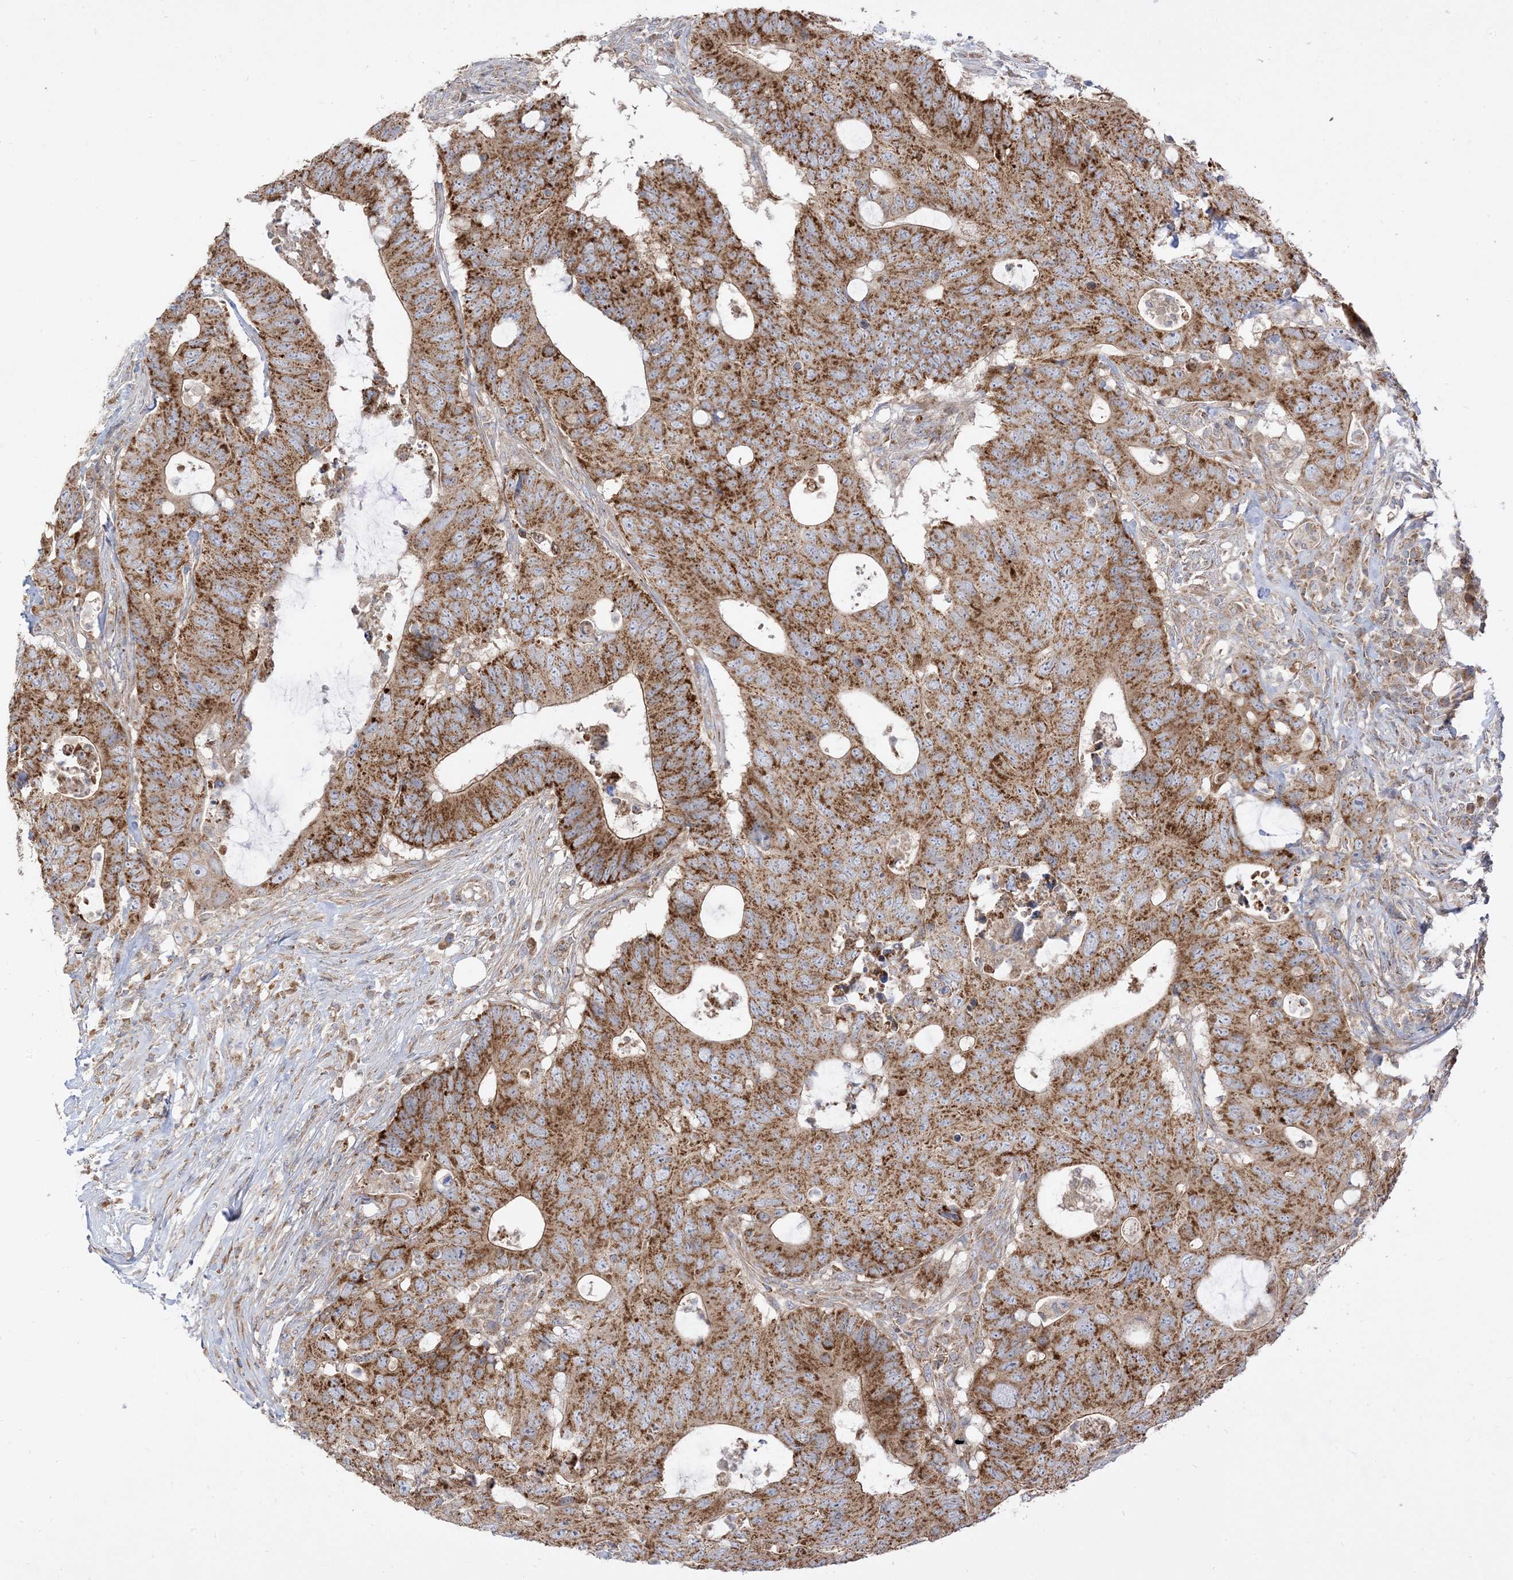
{"staining": {"intensity": "strong", "quantity": ">75%", "location": "cytoplasmic/membranous"}, "tissue": "colorectal cancer", "cell_type": "Tumor cells", "image_type": "cancer", "snomed": [{"axis": "morphology", "description": "Adenocarcinoma, NOS"}, {"axis": "topography", "description": "Colon"}], "caption": "Human colorectal adenocarcinoma stained with a brown dye reveals strong cytoplasmic/membranous positive expression in approximately >75% of tumor cells.", "gene": "AARS2", "patient": {"sex": "male", "age": 71}}